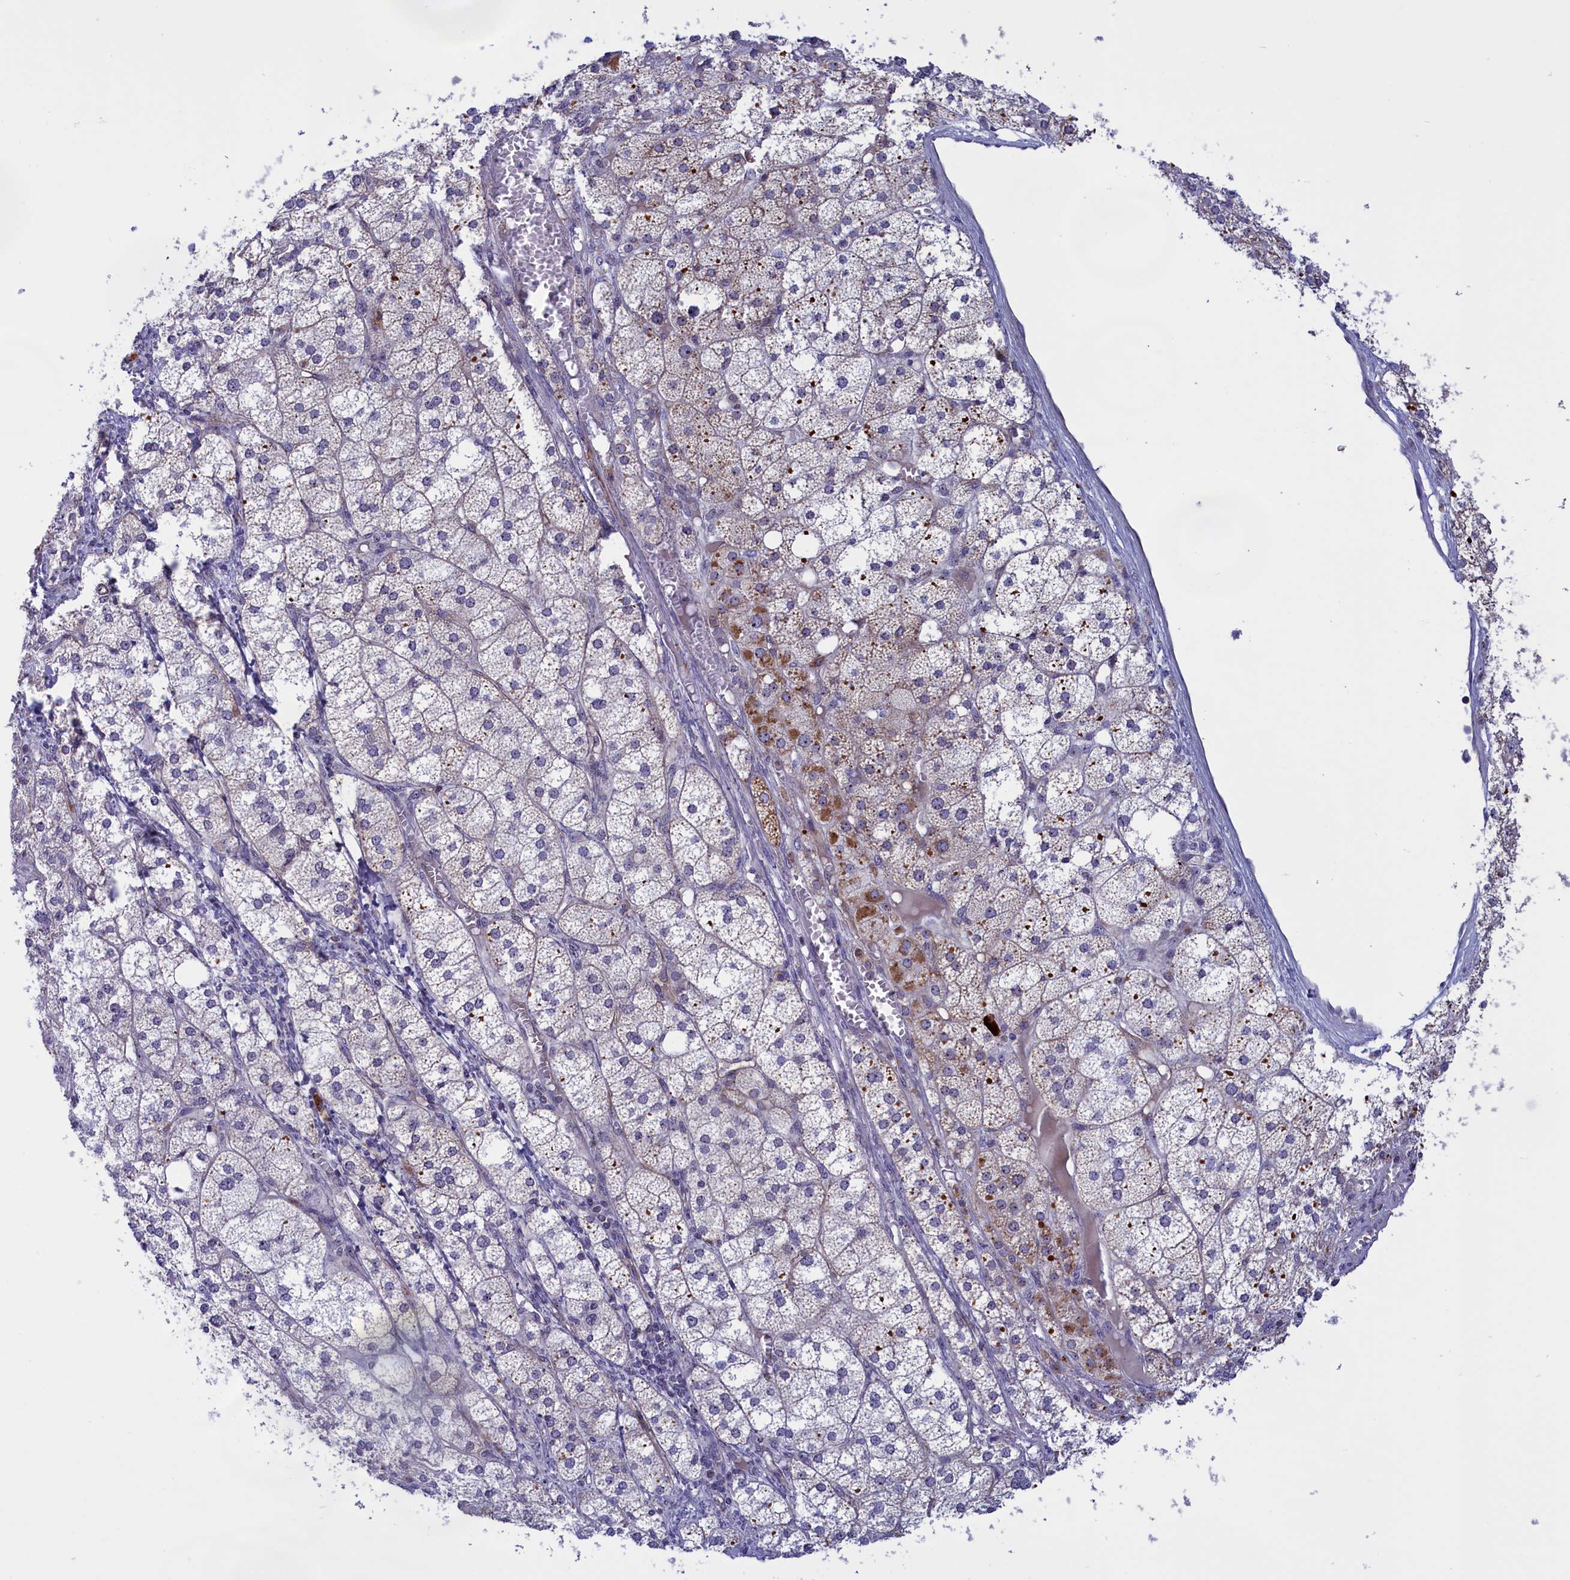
{"staining": {"intensity": "moderate", "quantity": "25%-75%", "location": "cytoplasmic/membranous"}, "tissue": "adrenal gland", "cell_type": "Glandular cells", "image_type": "normal", "snomed": [{"axis": "morphology", "description": "Normal tissue, NOS"}, {"axis": "topography", "description": "Adrenal gland"}], "caption": "Brown immunohistochemical staining in benign human adrenal gland reveals moderate cytoplasmic/membranous positivity in approximately 25%-75% of glandular cells.", "gene": "MPND", "patient": {"sex": "female", "age": 61}}